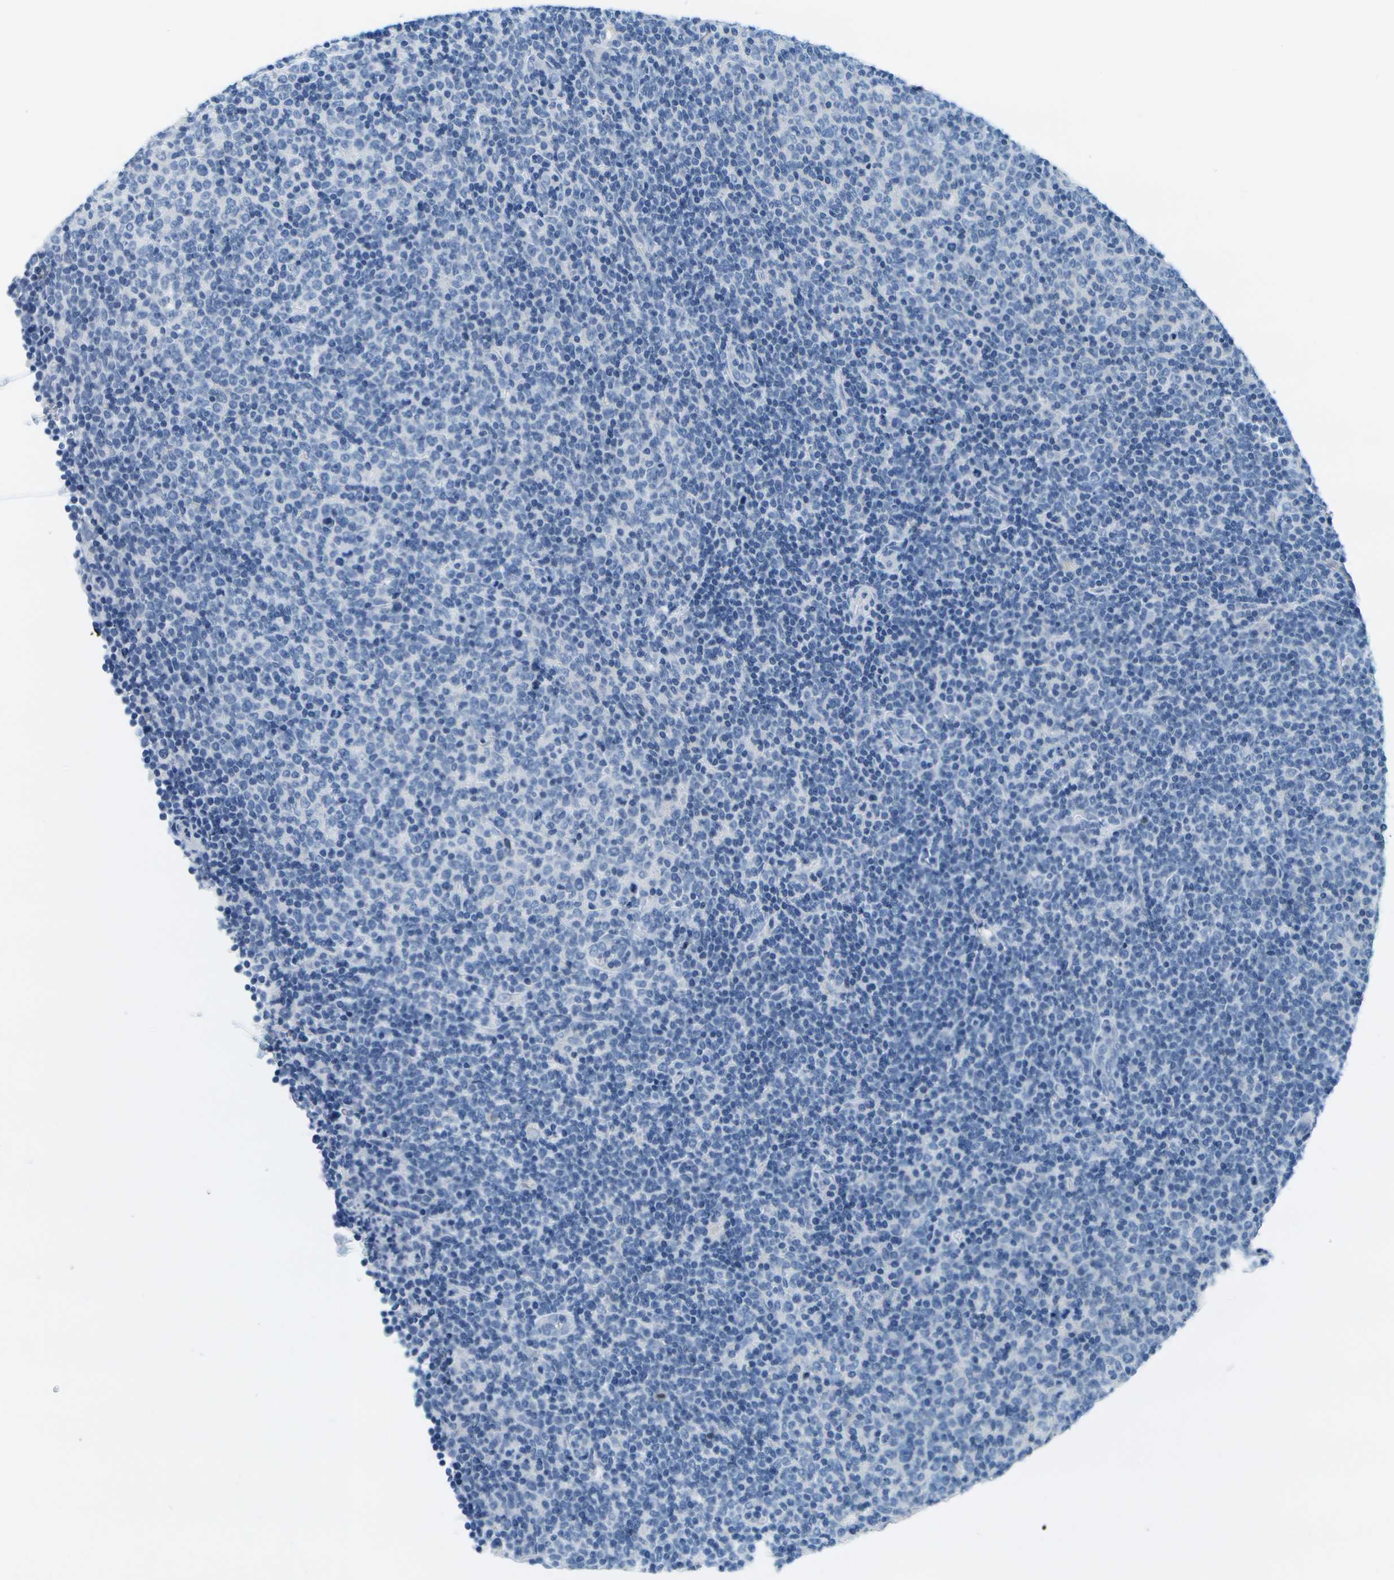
{"staining": {"intensity": "negative", "quantity": "none", "location": "none"}, "tissue": "lymphoma", "cell_type": "Tumor cells", "image_type": "cancer", "snomed": [{"axis": "morphology", "description": "Malignant lymphoma, non-Hodgkin's type, Low grade"}, {"axis": "topography", "description": "Lymph node"}], "caption": "A photomicrograph of human lymphoma is negative for staining in tumor cells.", "gene": "SERPINA1", "patient": {"sex": "male", "age": 70}}